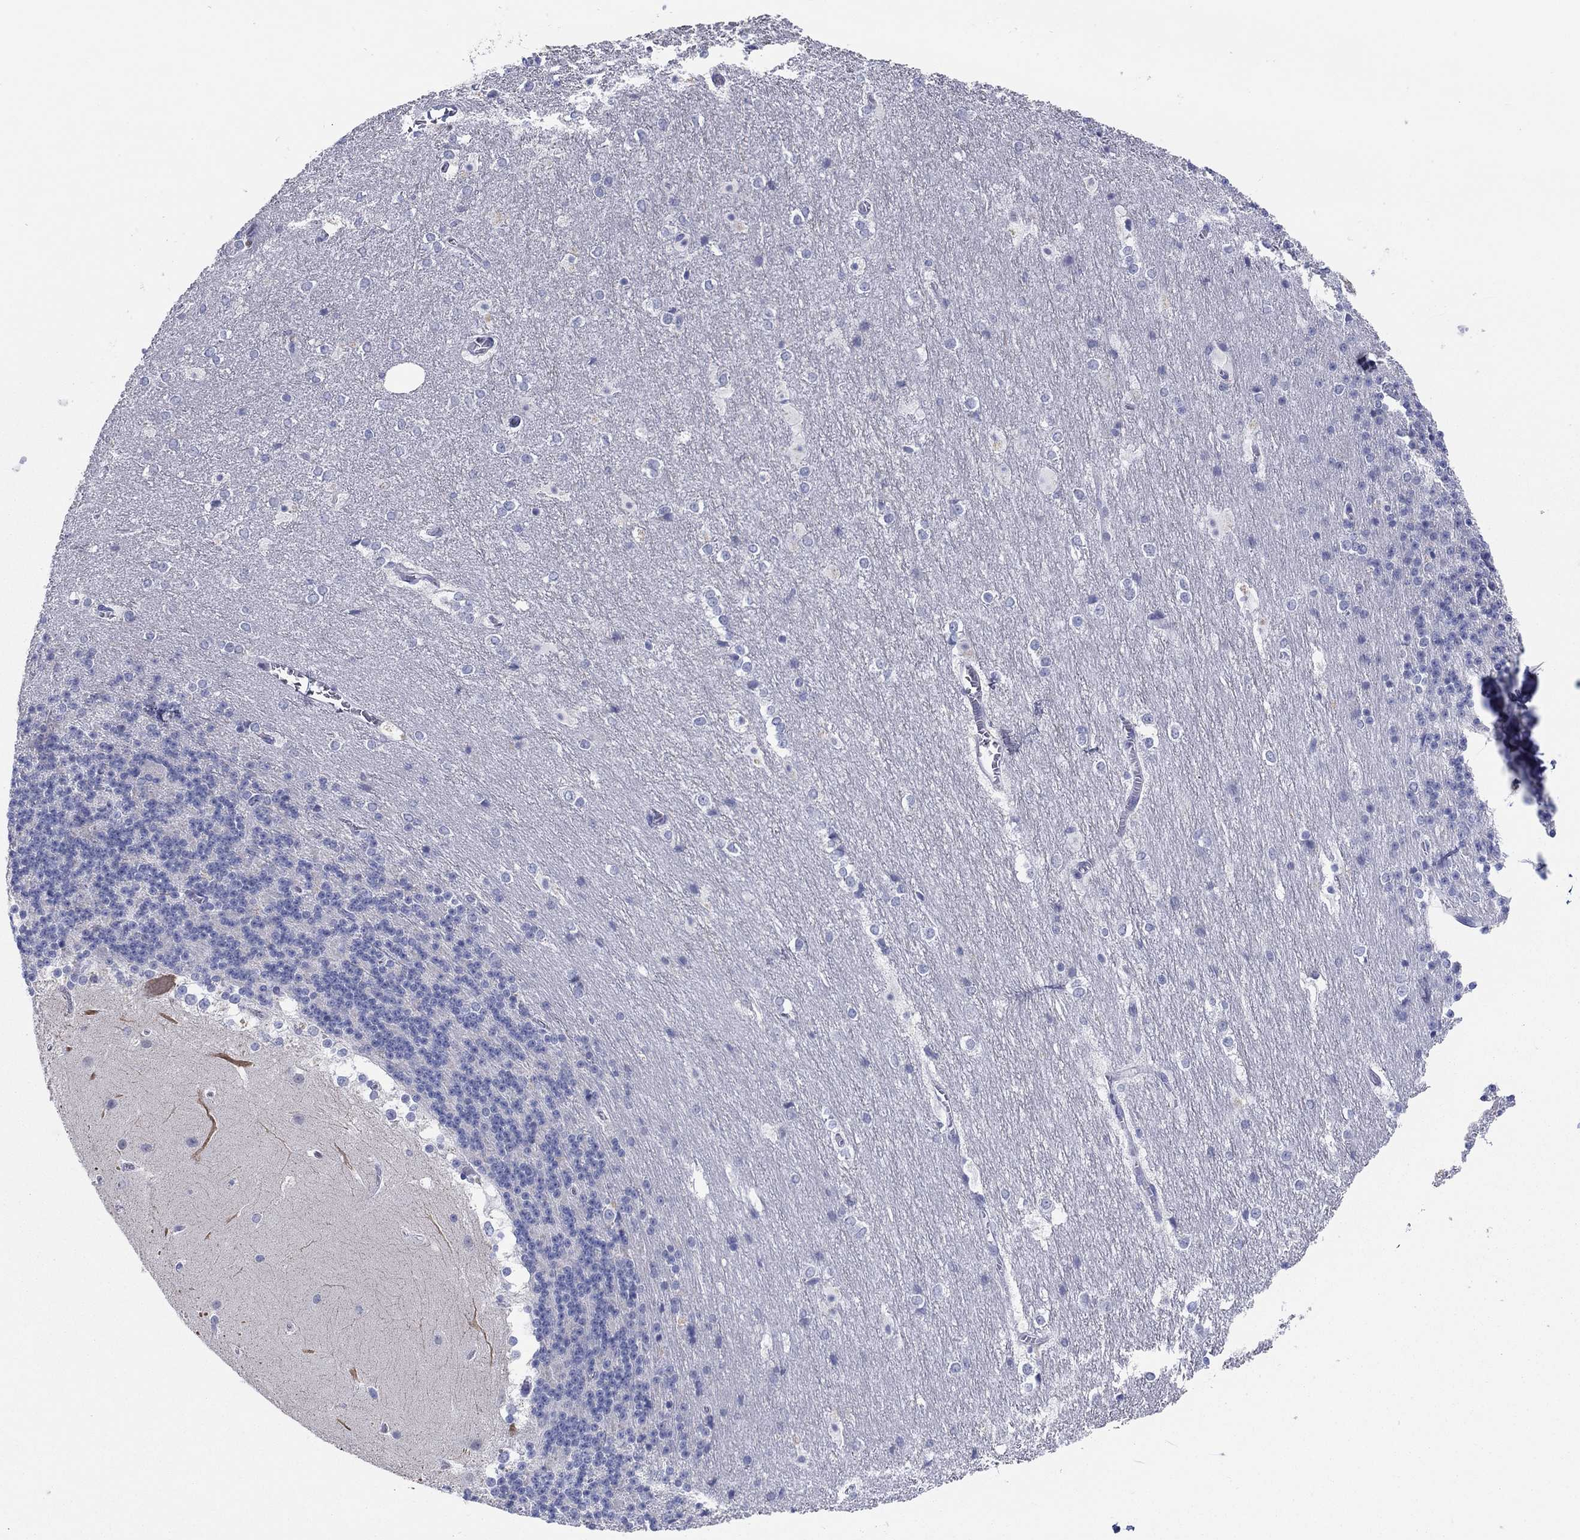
{"staining": {"intensity": "negative", "quantity": "none", "location": "none"}, "tissue": "cerebellum", "cell_type": "Cells in granular layer", "image_type": "normal", "snomed": [{"axis": "morphology", "description": "Normal tissue, NOS"}, {"axis": "topography", "description": "Cerebellum"}], "caption": "Protein analysis of benign cerebellum exhibits no significant expression in cells in granular layer. (Brightfield microscopy of DAB (3,3'-diaminobenzidine) IHC at high magnification).", "gene": "ERICH3", "patient": {"sex": "female", "age": 19}}